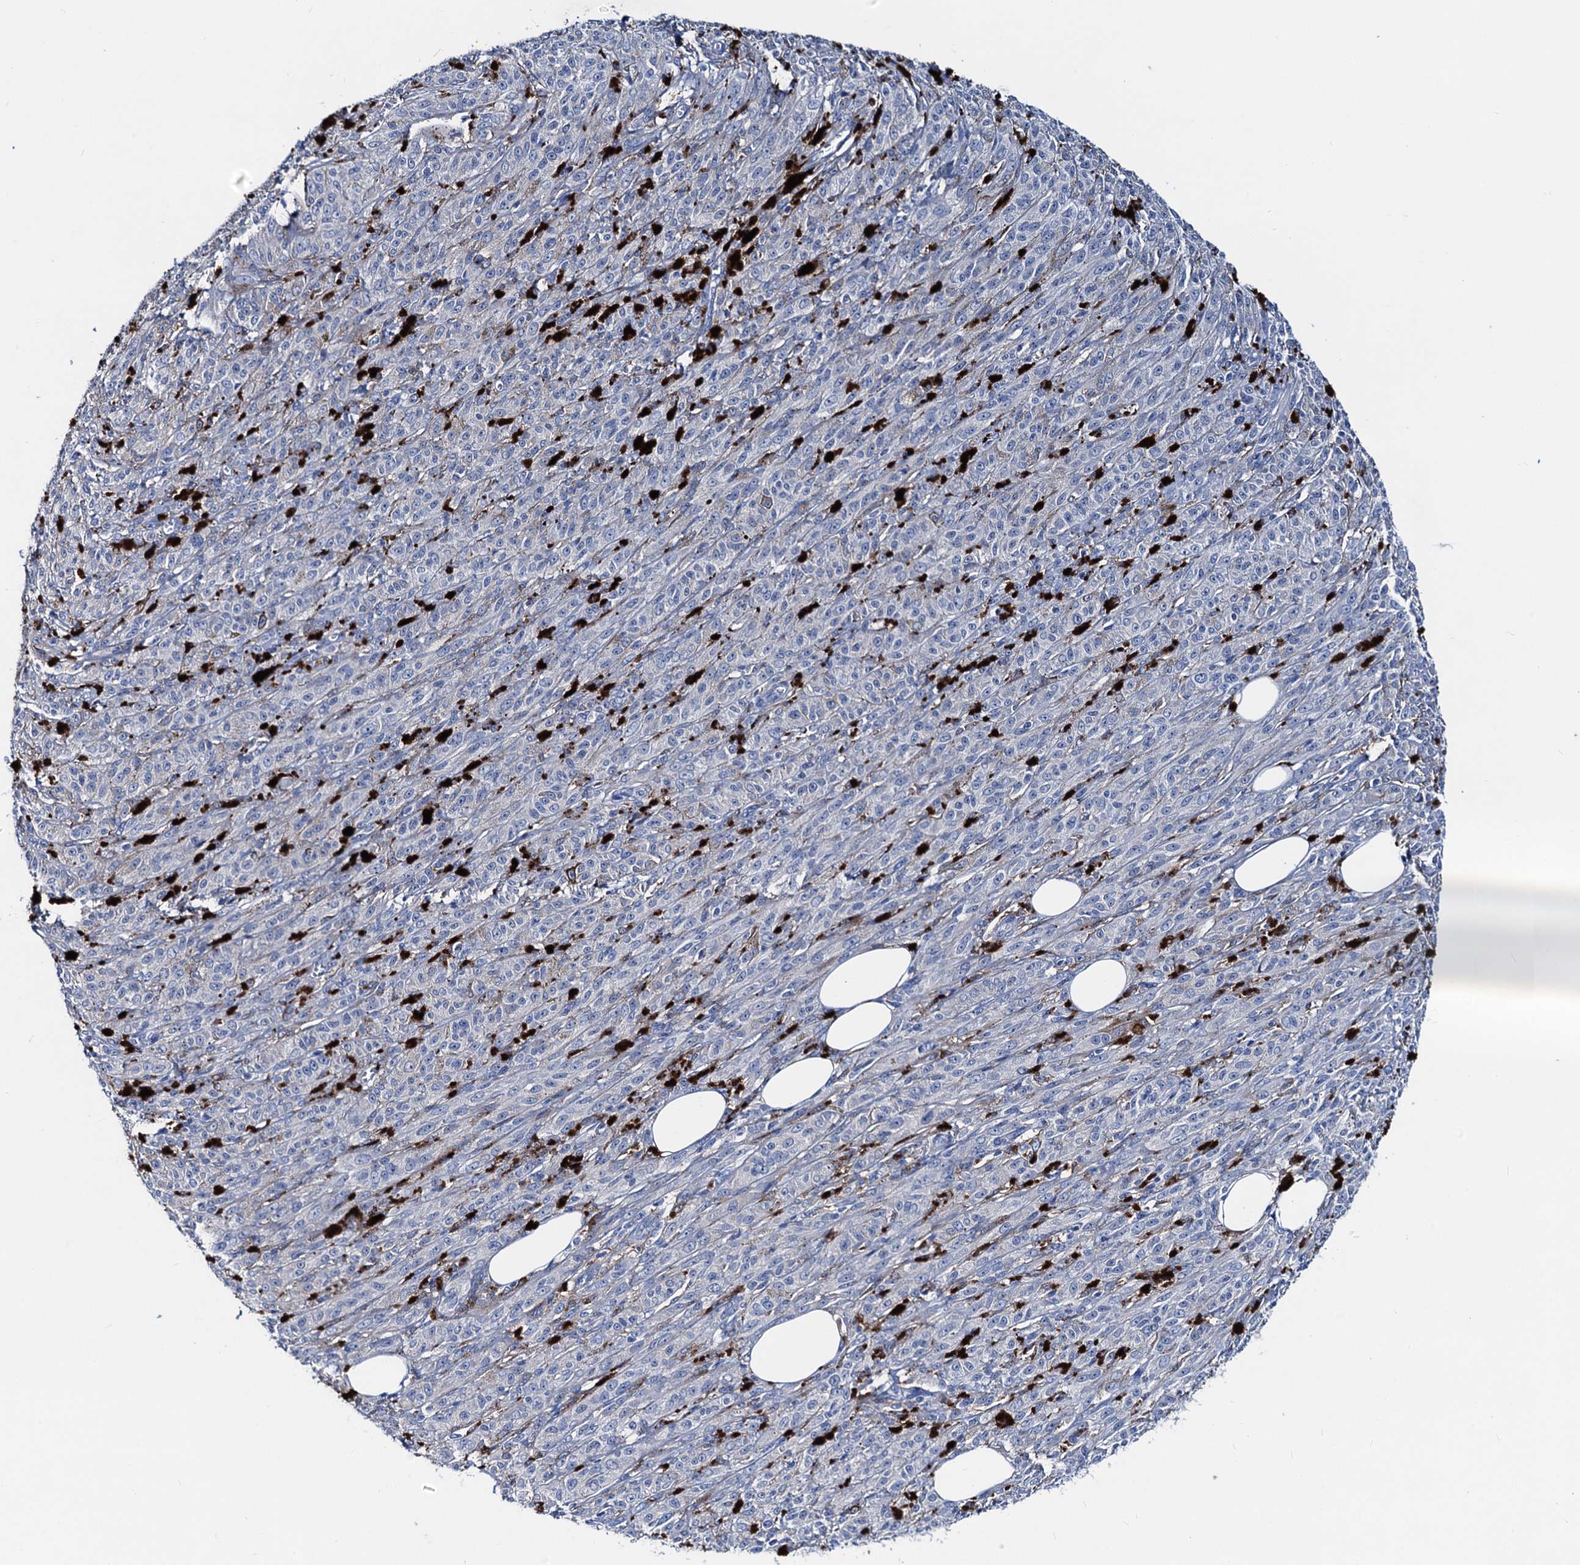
{"staining": {"intensity": "negative", "quantity": "none", "location": "none"}, "tissue": "melanoma", "cell_type": "Tumor cells", "image_type": "cancer", "snomed": [{"axis": "morphology", "description": "Malignant melanoma, NOS"}, {"axis": "topography", "description": "Skin"}], "caption": "IHC of melanoma reveals no expression in tumor cells.", "gene": "RTKN2", "patient": {"sex": "female", "age": 52}}